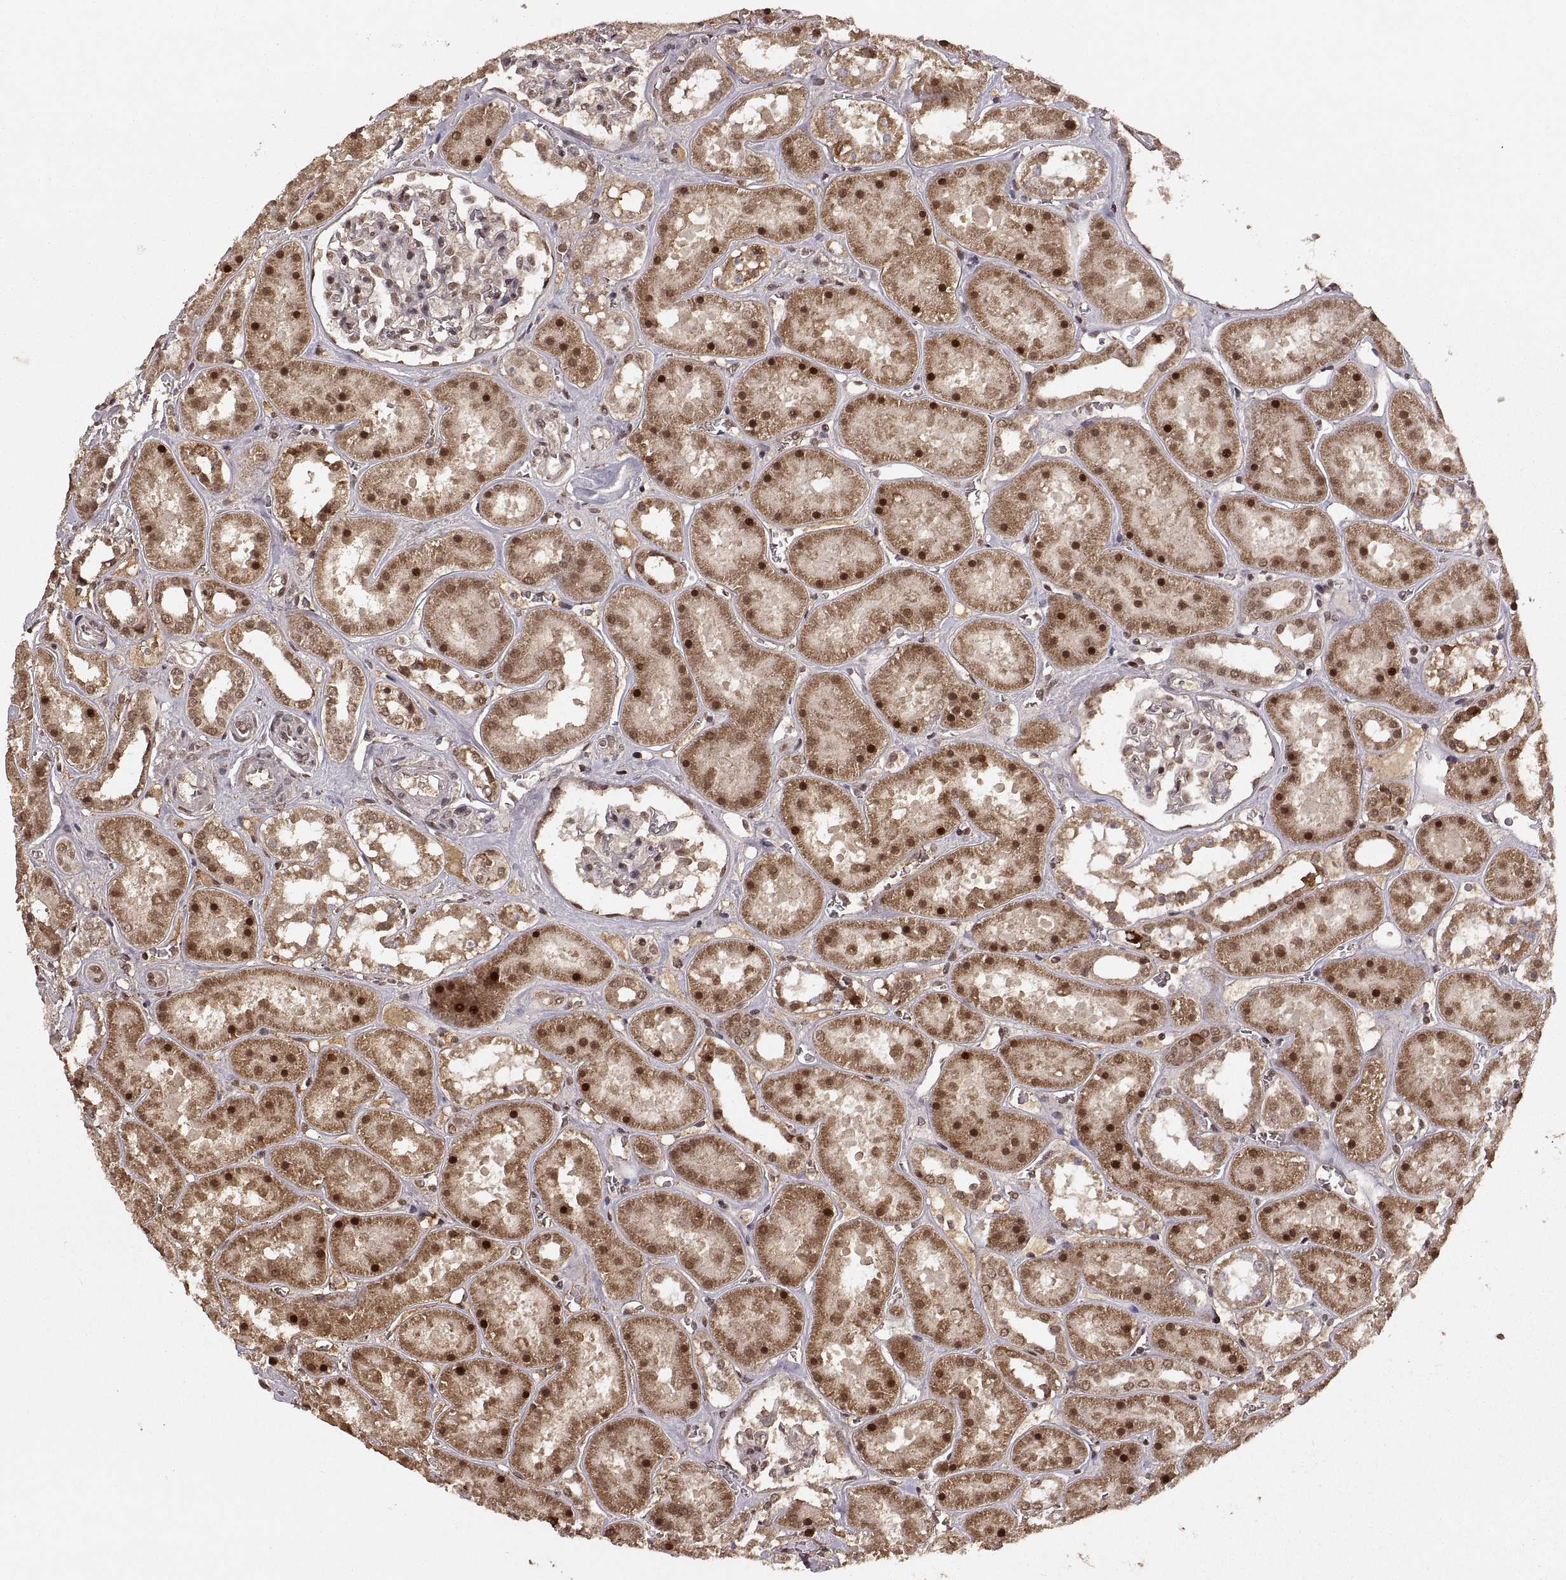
{"staining": {"intensity": "moderate", "quantity": "25%-75%", "location": "nuclear"}, "tissue": "kidney", "cell_type": "Cells in glomeruli", "image_type": "normal", "snomed": [{"axis": "morphology", "description": "Normal tissue, NOS"}, {"axis": "topography", "description": "Kidney"}], "caption": "Cells in glomeruli exhibit medium levels of moderate nuclear positivity in about 25%-75% of cells in normal human kidney. (DAB (3,3'-diaminobenzidine) IHC with brightfield microscopy, high magnification).", "gene": "RFT1", "patient": {"sex": "female", "age": 41}}